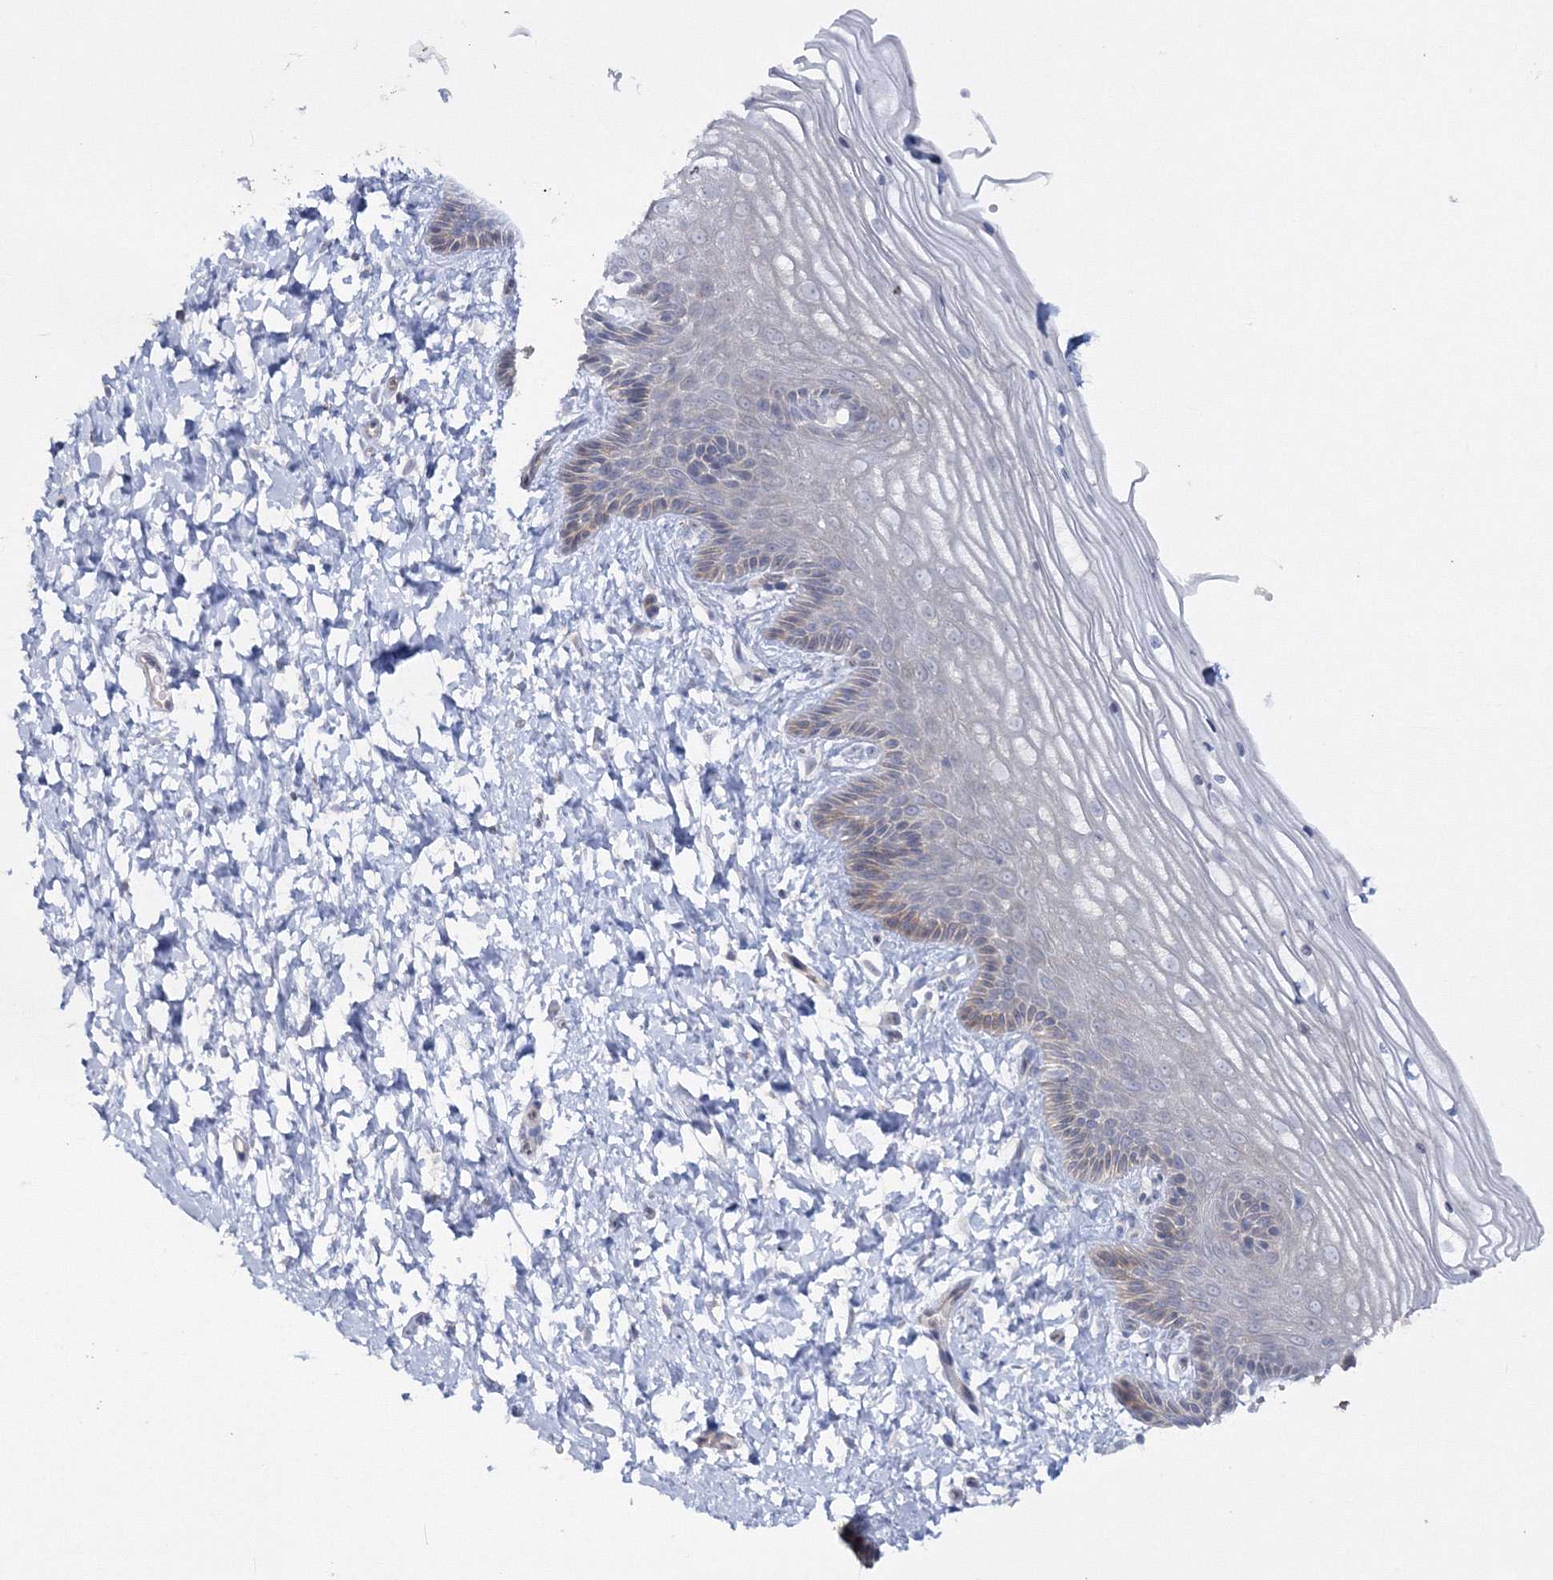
{"staining": {"intensity": "weak", "quantity": "<25%", "location": "cytoplasmic/membranous"}, "tissue": "vagina", "cell_type": "Squamous epithelial cells", "image_type": "normal", "snomed": [{"axis": "morphology", "description": "Normal tissue, NOS"}, {"axis": "topography", "description": "Vagina"}, {"axis": "topography", "description": "Cervix"}], "caption": "This is an IHC histopathology image of benign vagina. There is no positivity in squamous epithelial cells.", "gene": "IPMK", "patient": {"sex": "female", "age": 40}}